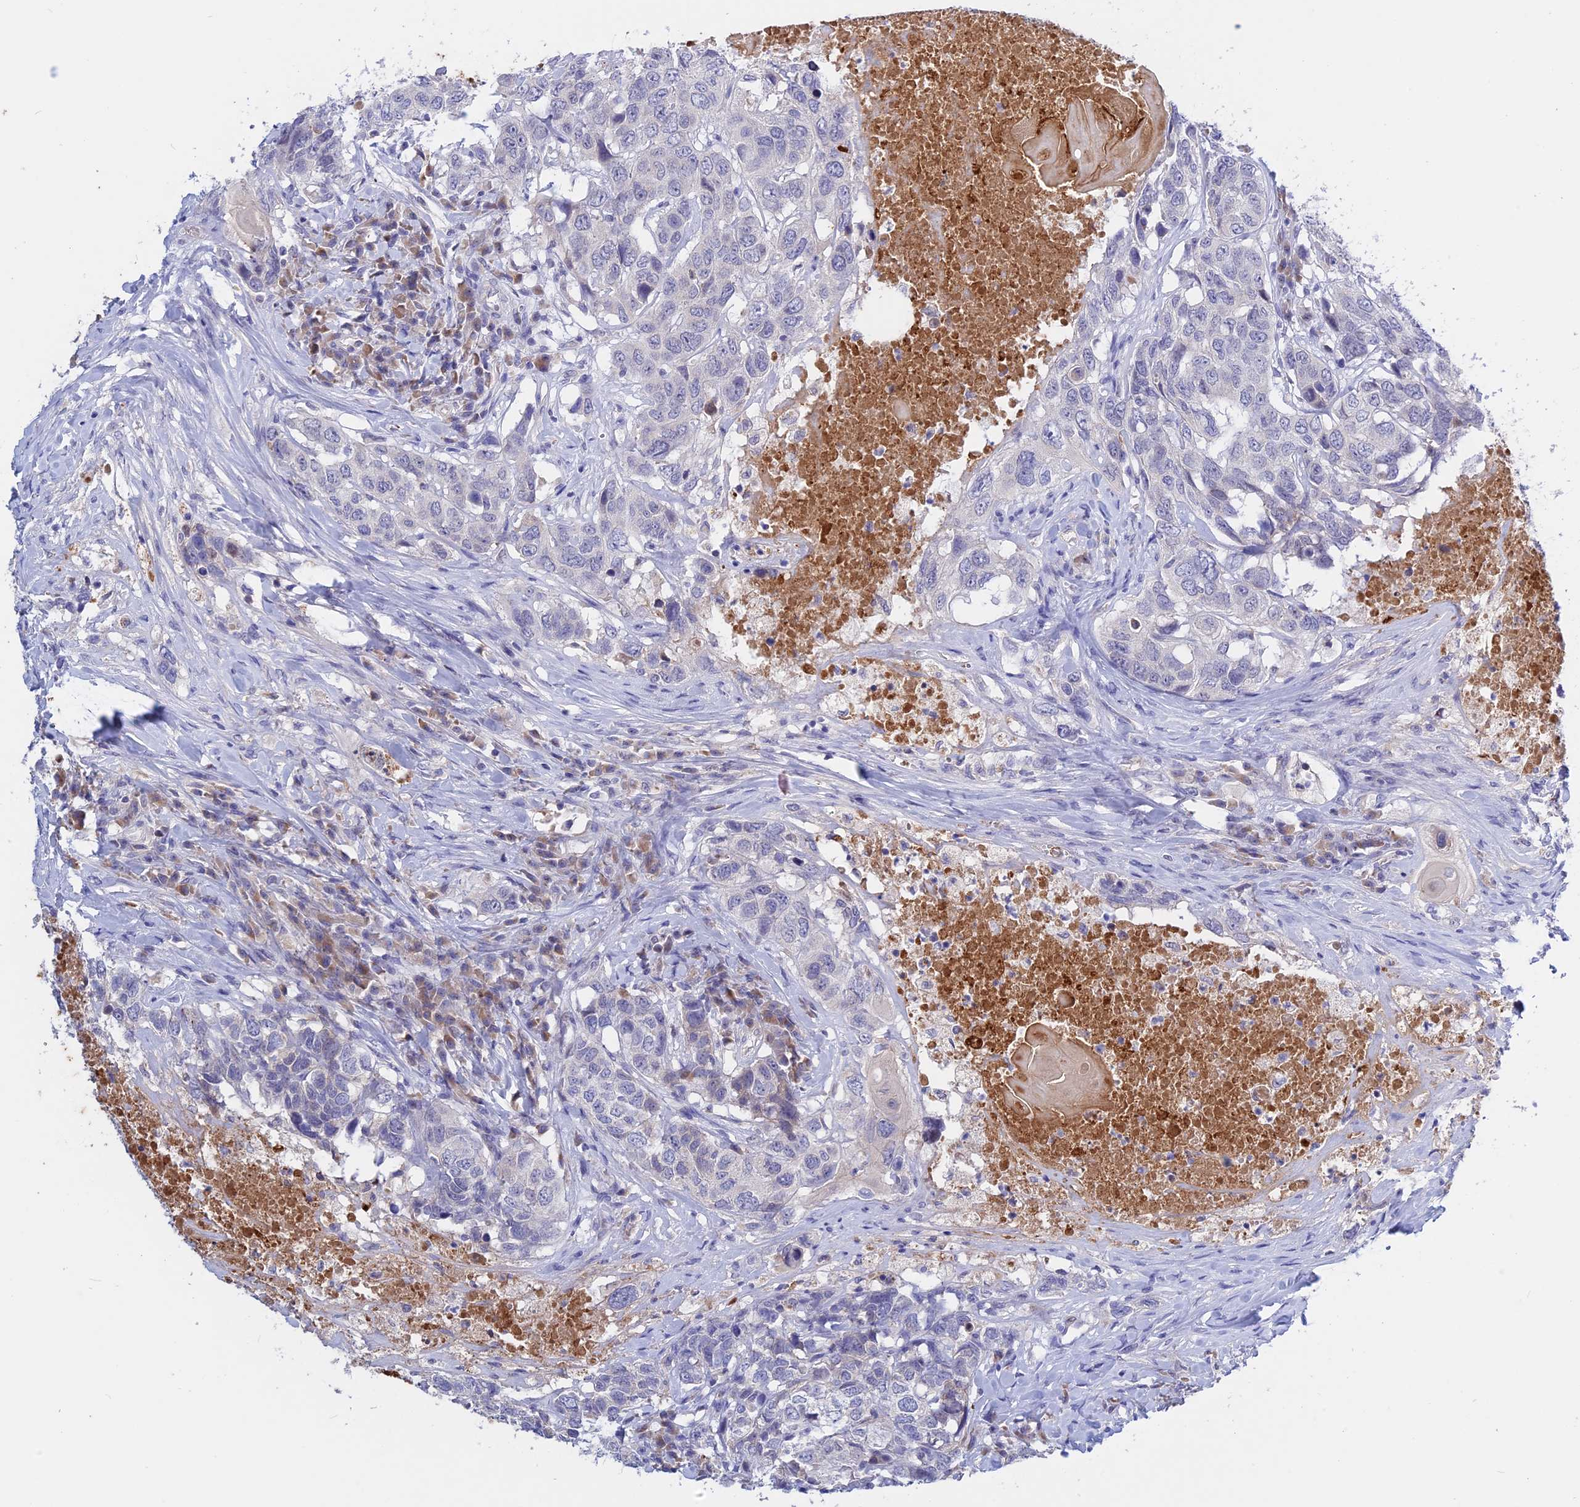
{"staining": {"intensity": "negative", "quantity": "none", "location": "none"}, "tissue": "head and neck cancer", "cell_type": "Tumor cells", "image_type": "cancer", "snomed": [{"axis": "morphology", "description": "Squamous cell carcinoma, NOS"}, {"axis": "topography", "description": "Head-Neck"}], "caption": "The immunohistochemistry (IHC) micrograph has no significant staining in tumor cells of head and neck cancer tissue.", "gene": "GK5", "patient": {"sex": "male", "age": 66}}